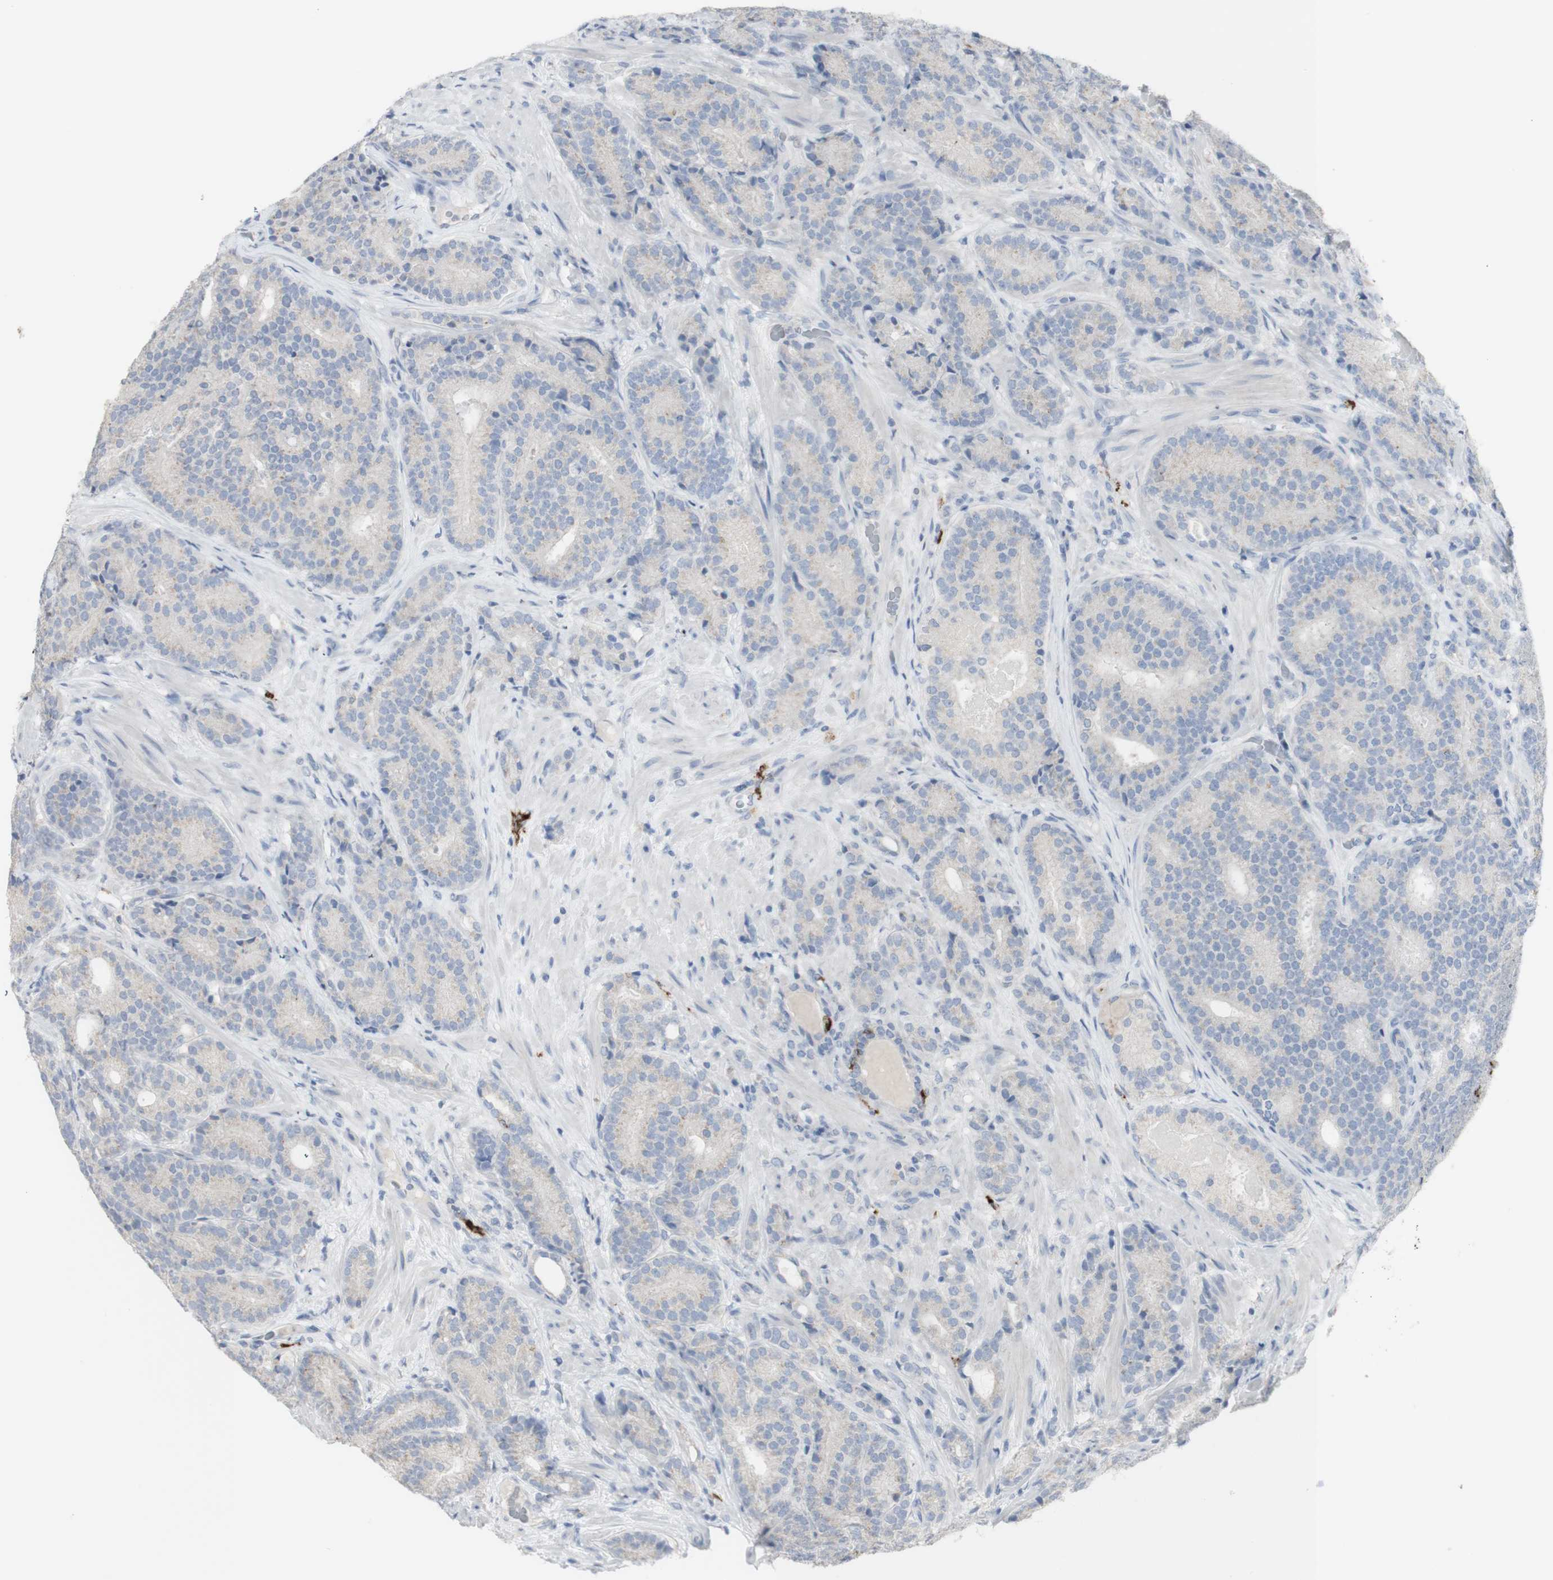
{"staining": {"intensity": "negative", "quantity": "none", "location": "none"}, "tissue": "prostate cancer", "cell_type": "Tumor cells", "image_type": "cancer", "snomed": [{"axis": "morphology", "description": "Adenocarcinoma, High grade"}, {"axis": "topography", "description": "Prostate"}], "caption": "The photomicrograph demonstrates no significant positivity in tumor cells of prostate high-grade adenocarcinoma. Brightfield microscopy of immunohistochemistry stained with DAB (3,3'-diaminobenzidine) (brown) and hematoxylin (blue), captured at high magnification.", "gene": "CD207", "patient": {"sex": "male", "age": 61}}